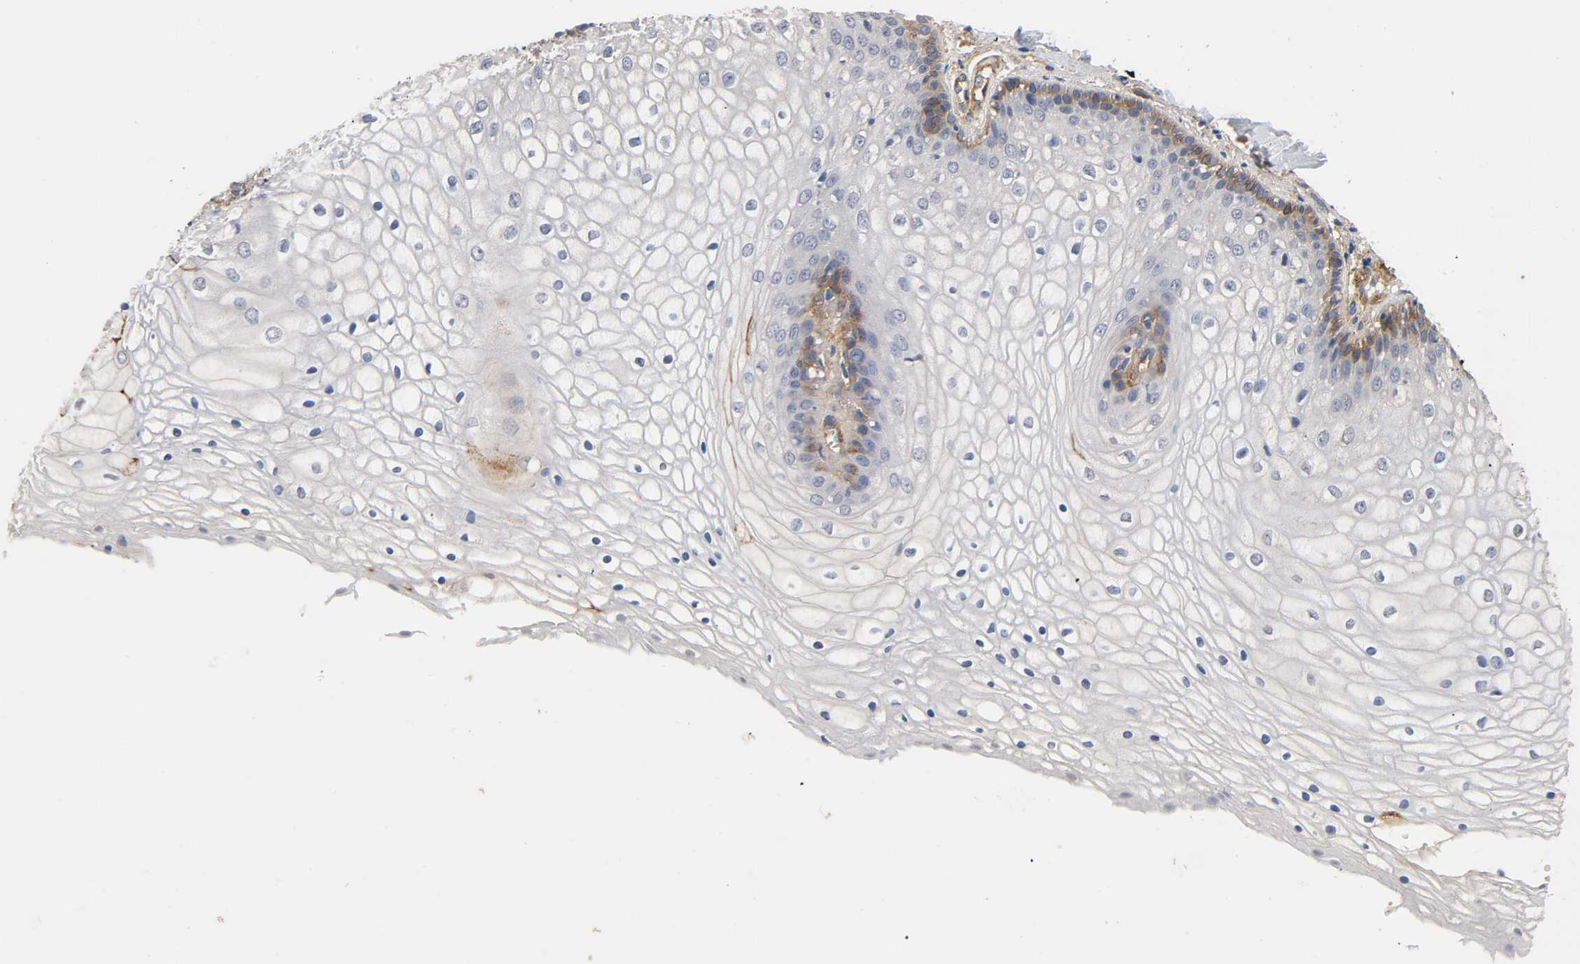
{"staining": {"intensity": "weak", "quantity": "<25%", "location": "cytoplasmic/membranous"}, "tissue": "vagina", "cell_type": "Squamous epithelial cells", "image_type": "normal", "snomed": [{"axis": "morphology", "description": "Normal tissue, NOS"}, {"axis": "topography", "description": "Vagina"}], "caption": "This image is of normal vagina stained with IHC to label a protein in brown with the nuclei are counter-stained blue. There is no staining in squamous epithelial cells.", "gene": "IFITM2", "patient": {"sex": "female", "age": 34}}